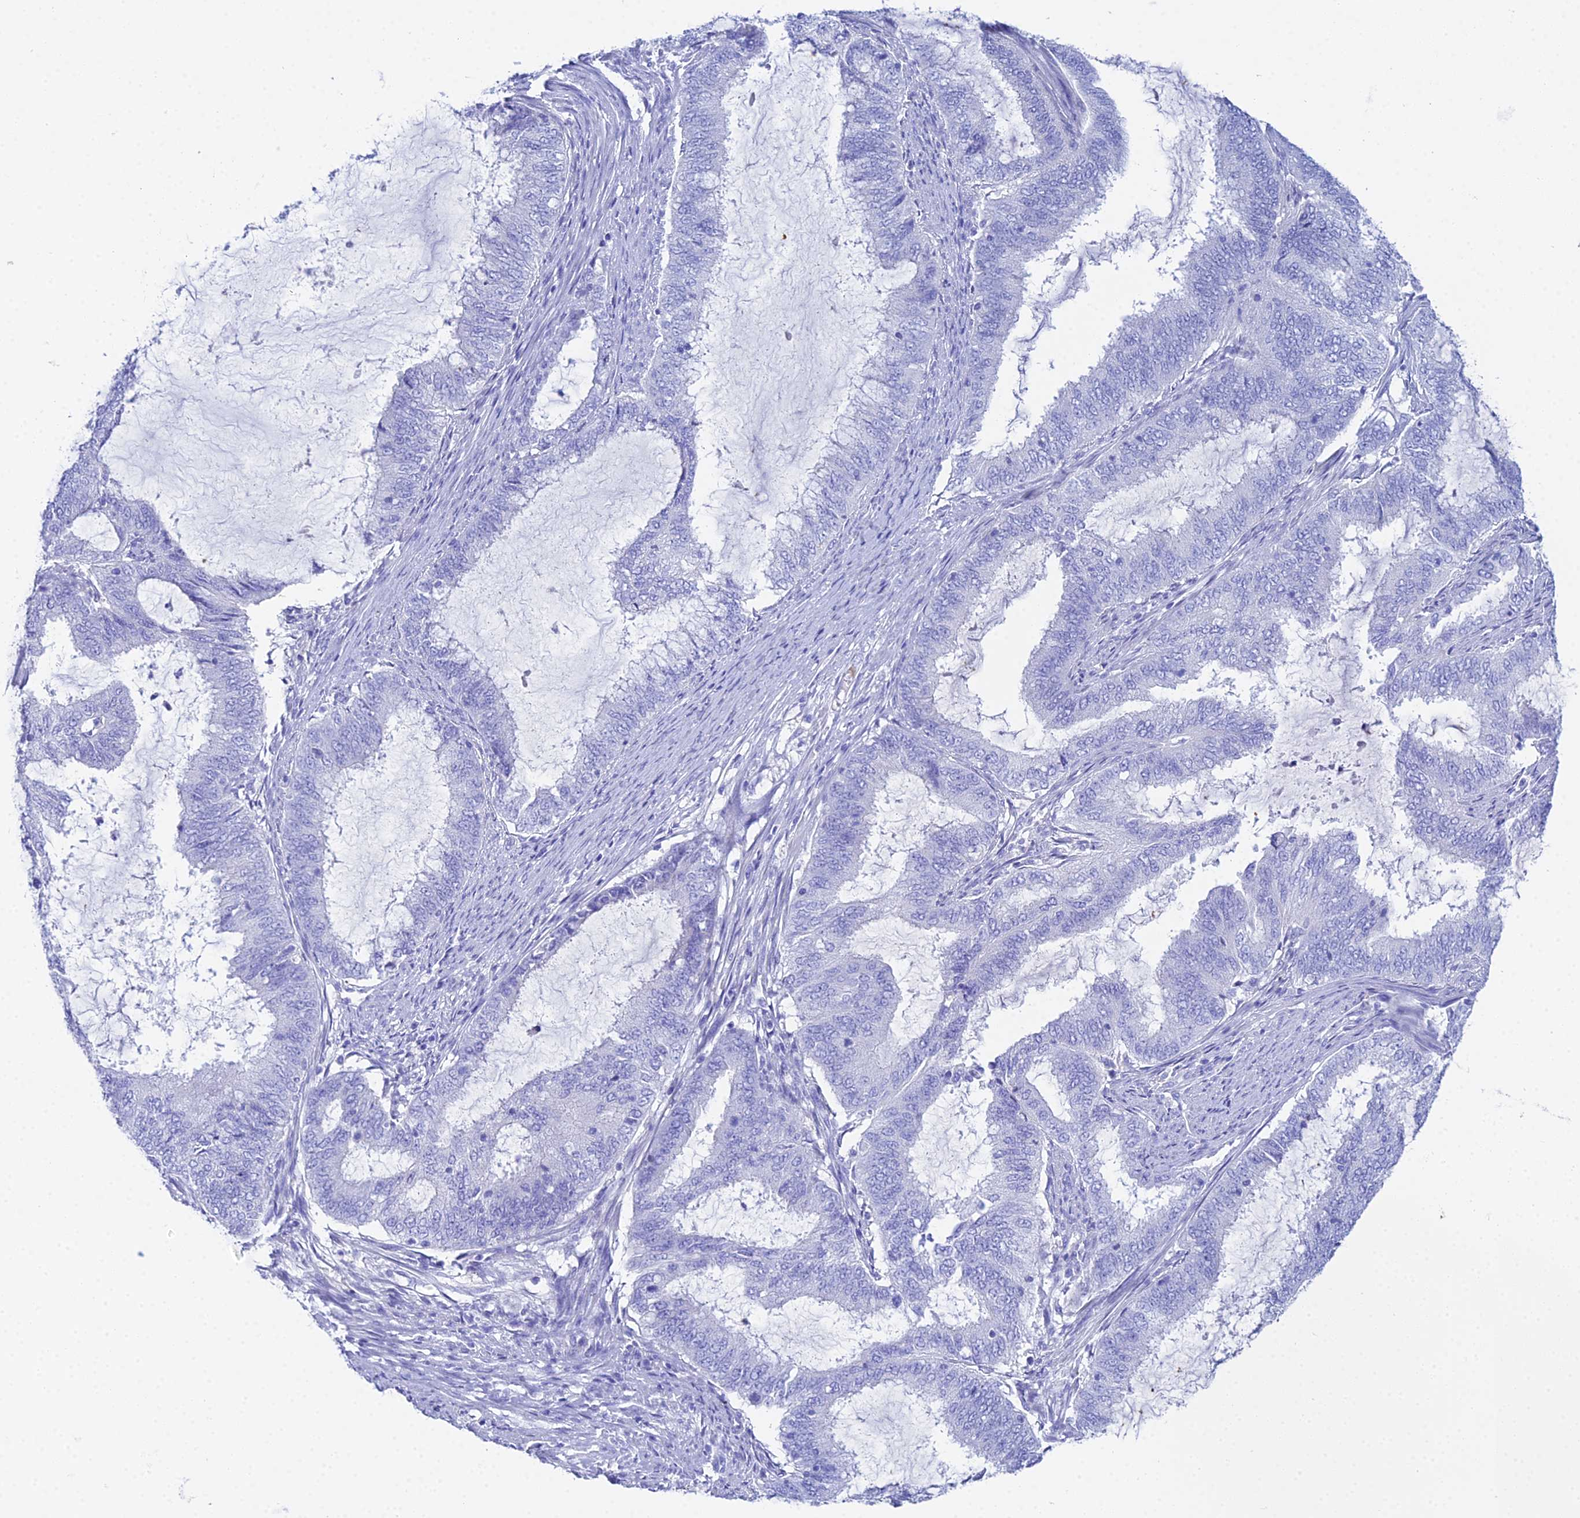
{"staining": {"intensity": "negative", "quantity": "none", "location": "none"}, "tissue": "endometrial cancer", "cell_type": "Tumor cells", "image_type": "cancer", "snomed": [{"axis": "morphology", "description": "Adenocarcinoma, NOS"}, {"axis": "topography", "description": "Endometrium"}], "caption": "A histopathology image of human endometrial cancer is negative for staining in tumor cells. (Brightfield microscopy of DAB (3,3'-diaminobenzidine) IHC at high magnification).", "gene": "CELA3A", "patient": {"sex": "female", "age": 51}}